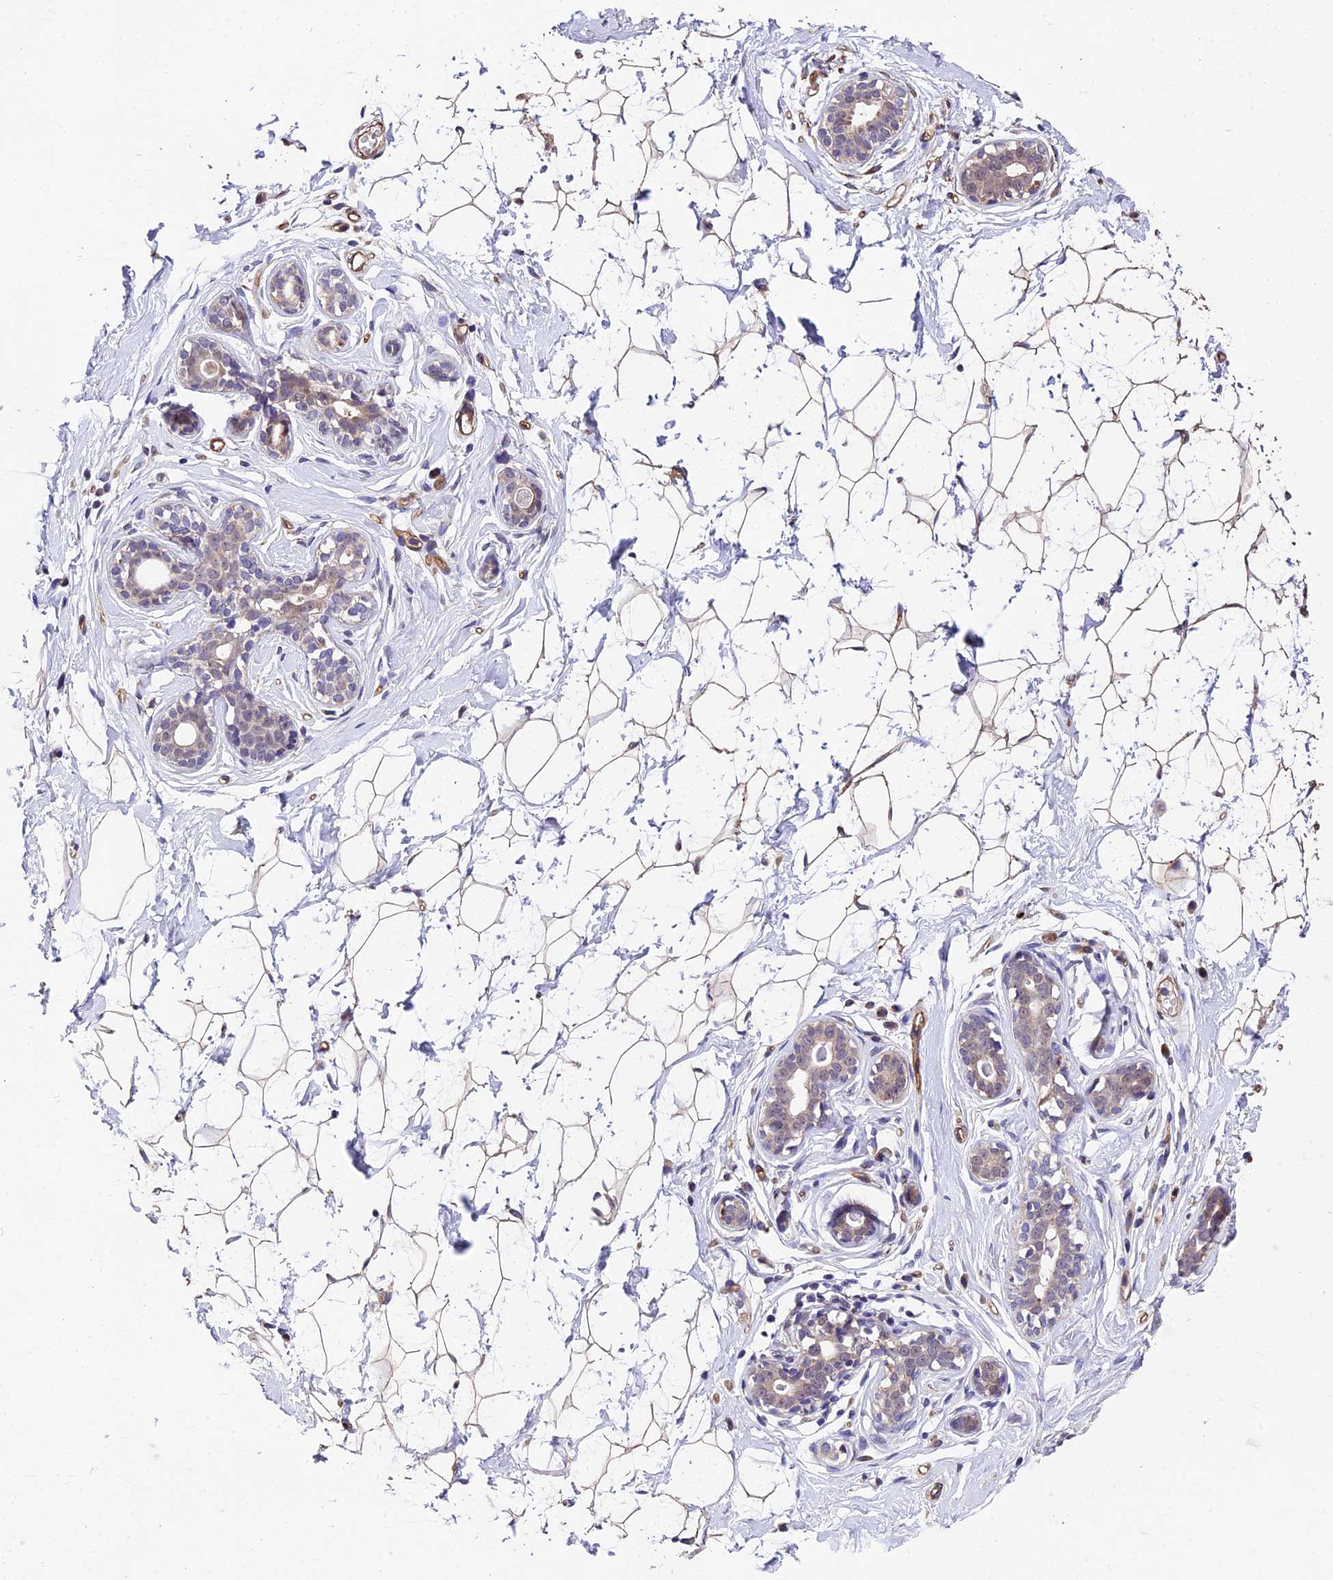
{"staining": {"intensity": "moderate", "quantity": "25%-75%", "location": "cytoplasmic/membranous"}, "tissue": "breast", "cell_type": "Adipocytes", "image_type": "normal", "snomed": [{"axis": "morphology", "description": "Normal tissue, NOS"}, {"axis": "morphology", "description": "Adenoma, NOS"}, {"axis": "topography", "description": "Breast"}], "caption": "Immunohistochemical staining of unremarkable human breast shows 25%-75% levels of moderate cytoplasmic/membranous protein expression in approximately 25%-75% of adipocytes.", "gene": "LSM7", "patient": {"sex": "female", "age": 23}}